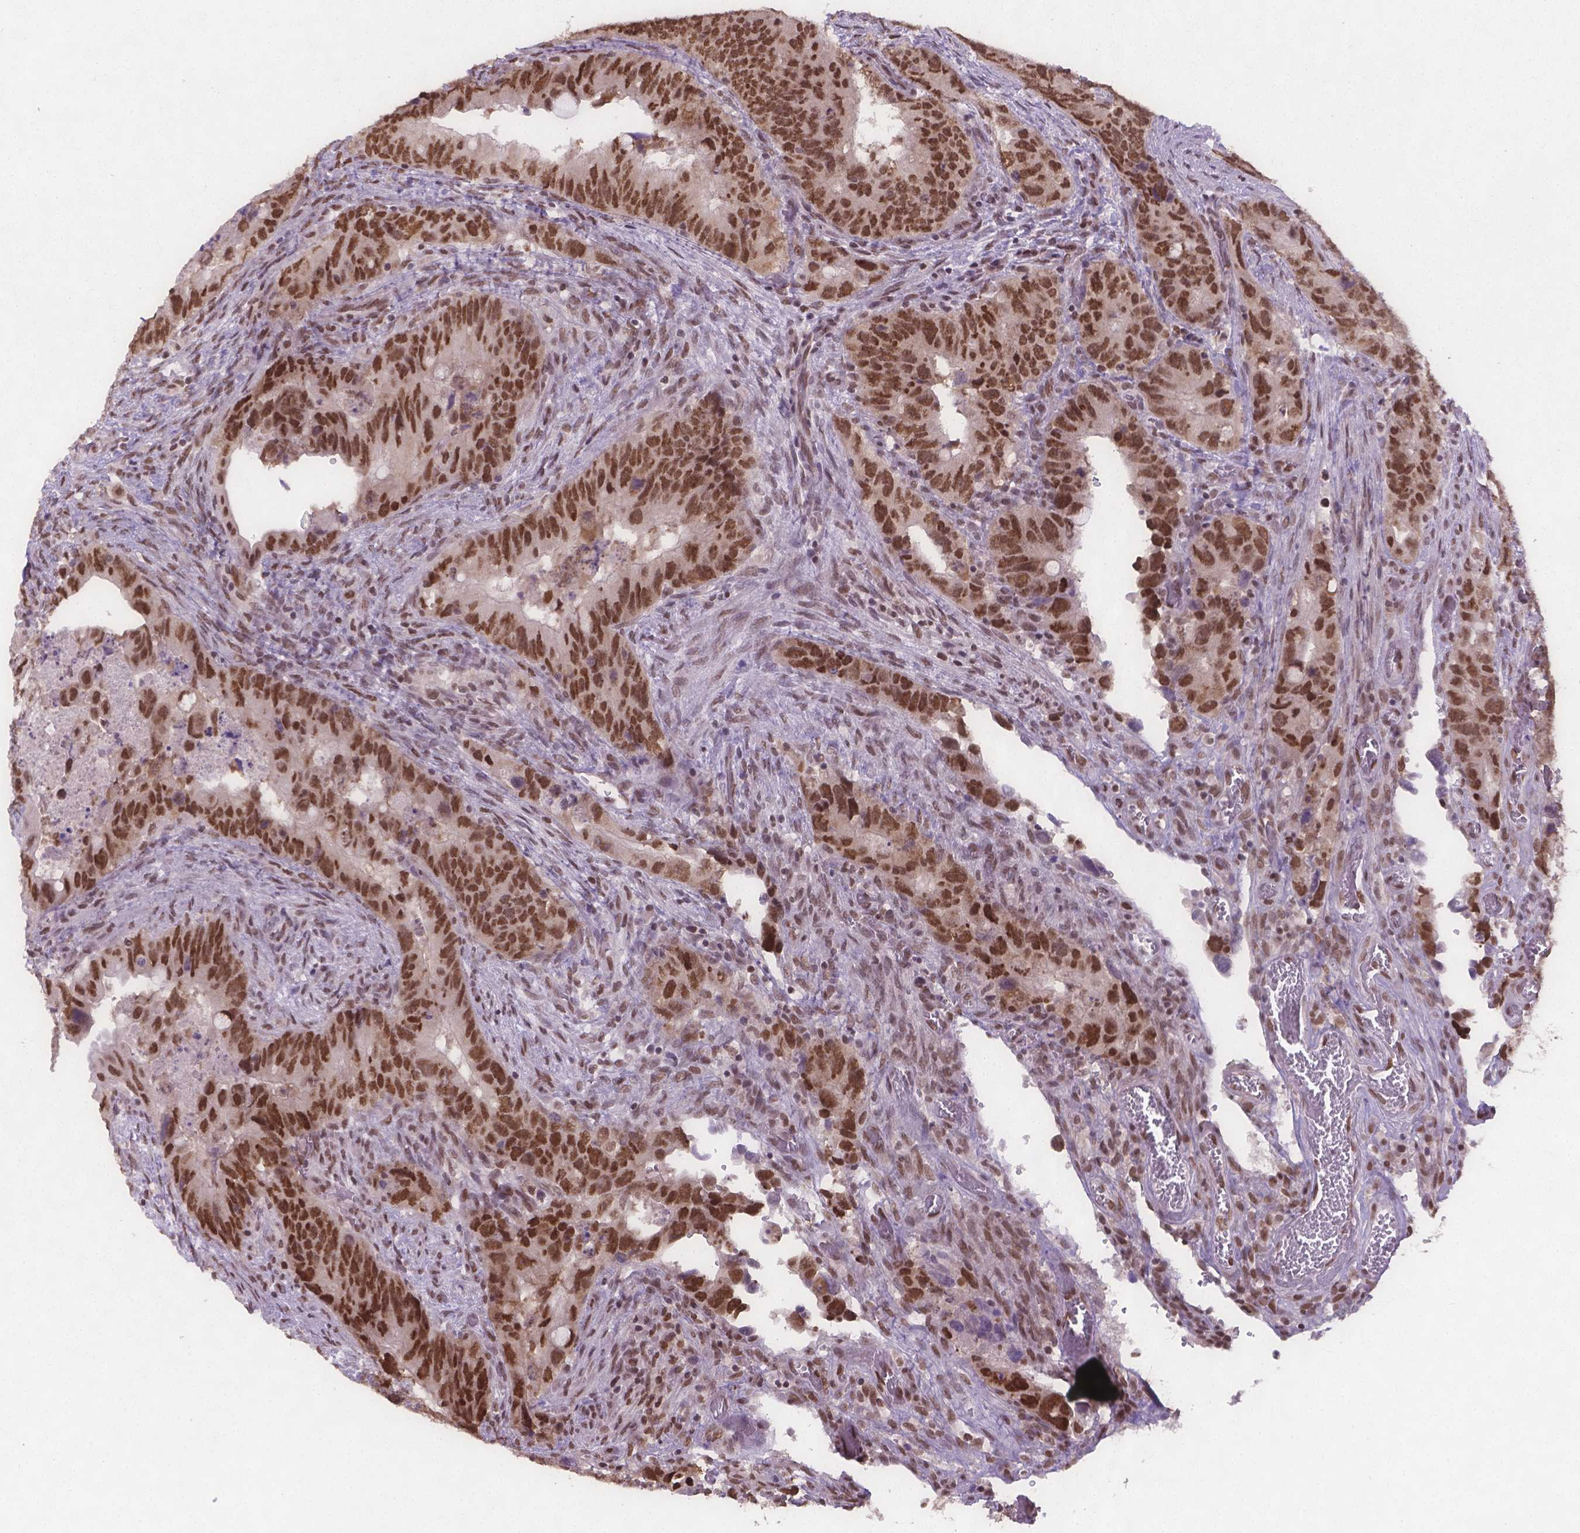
{"staining": {"intensity": "moderate", "quantity": ">75%", "location": "nuclear"}, "tissue": "colorectal cancer", "cell_type": "Tumor cells", "image_type": "cancer", "snomed": [{"axis": "morphology", "description": "Adenocarcinoma, NOS"}, {"axis": "topography", "description": "Rectum"}], "caption": "Colorectal cancer stained for a protein (brown) demonstrates moderate nuclear positive staining in about >75% of tumor cells.", "gene": "FANCE", "patient": {"sex": "male", "age": 78}}